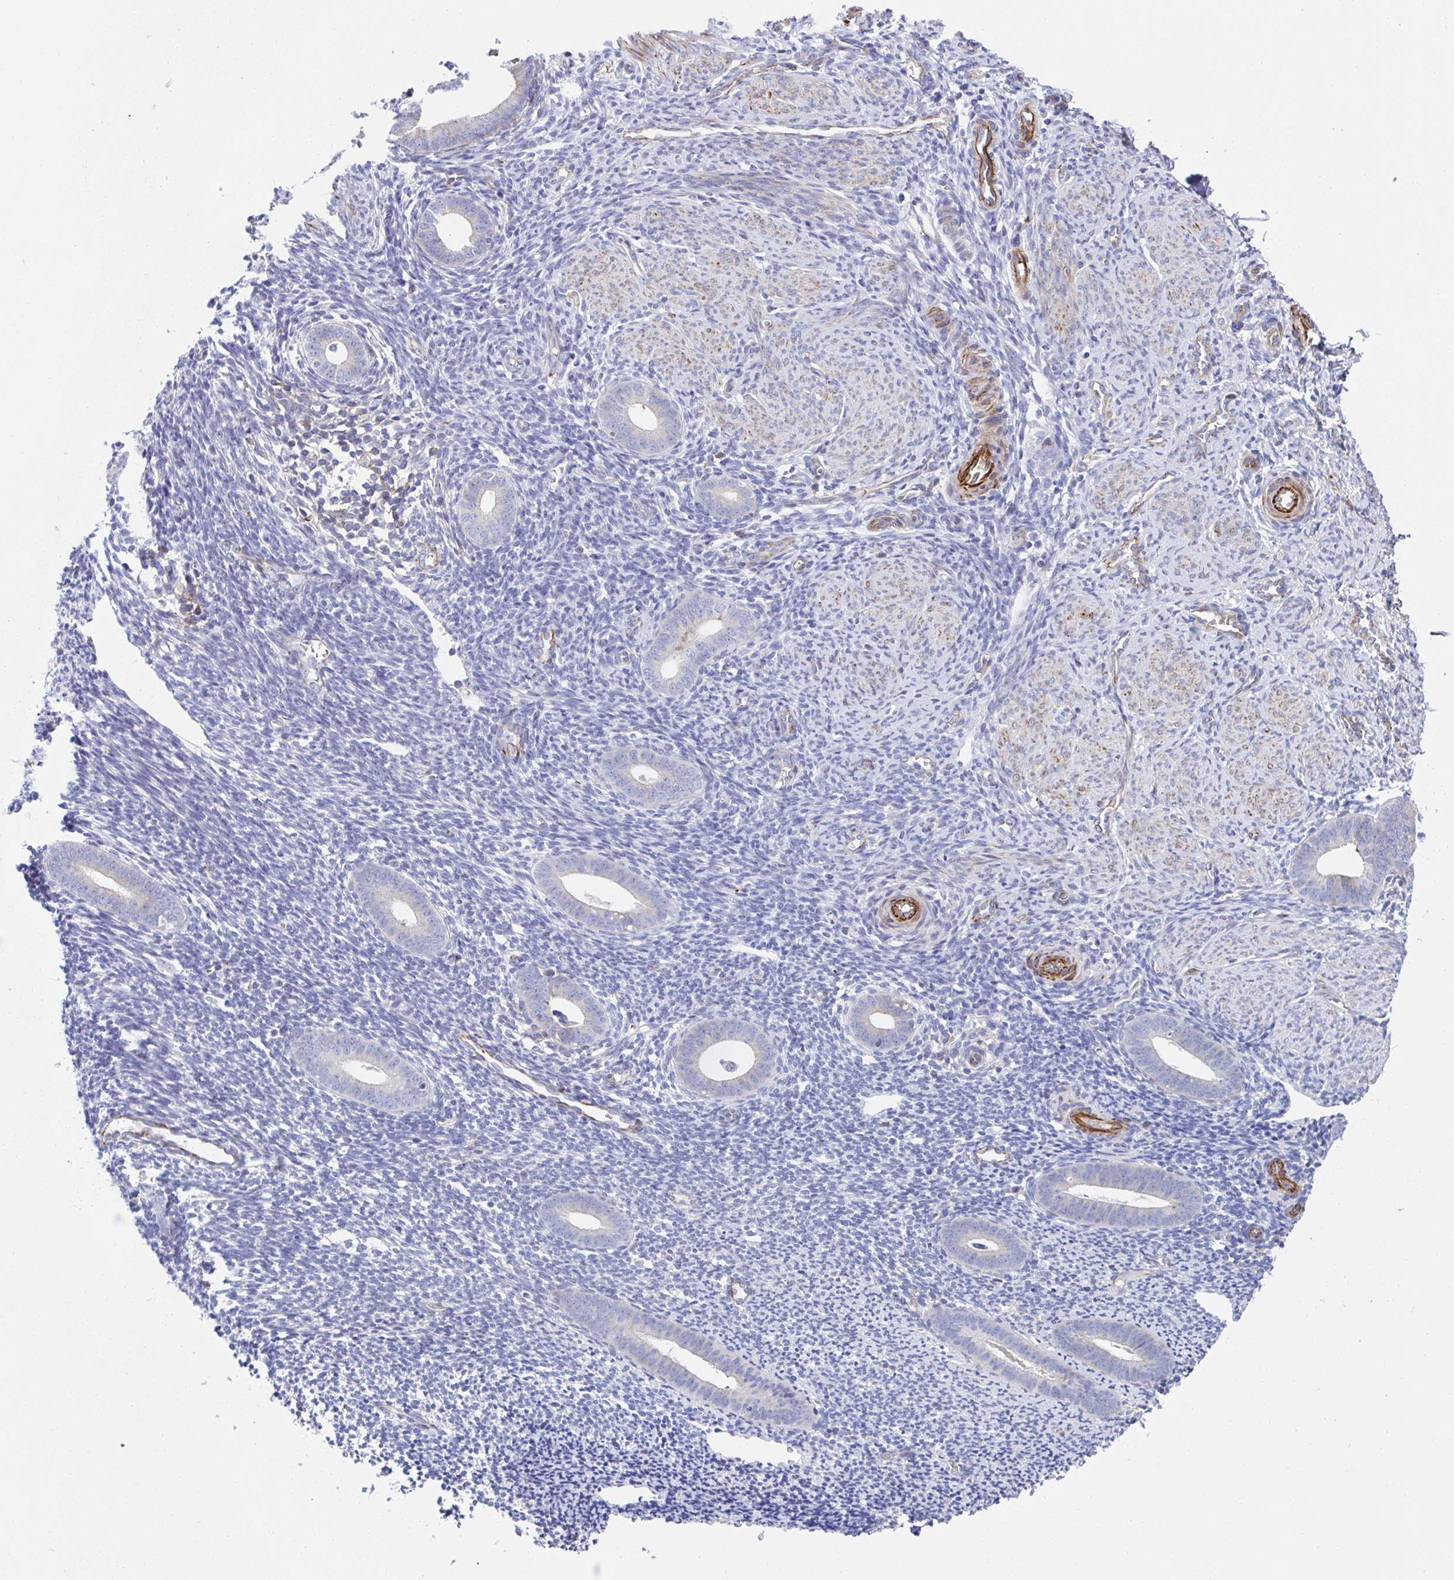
{"staining": {"intensity": "negative", "quantity": "none", "location": "none"}, "tissue": "endometrium", "cell_type": "Cells in endometrial stroma", "image_type": "normal", "snomed": [{"axis": "morphology", "description": "Normal tissue, NOS"}, {"axis": "topography", "description": "Endometrium"}], "caption": "IHC of benign endometrium exhibits no expression in cells in endometrial stroma. (Immunohistochemistry (ihc), brightfield microscopy, high magnification).", "gene": "KLC3", "patient": {"sex": "female", "age": 39}}